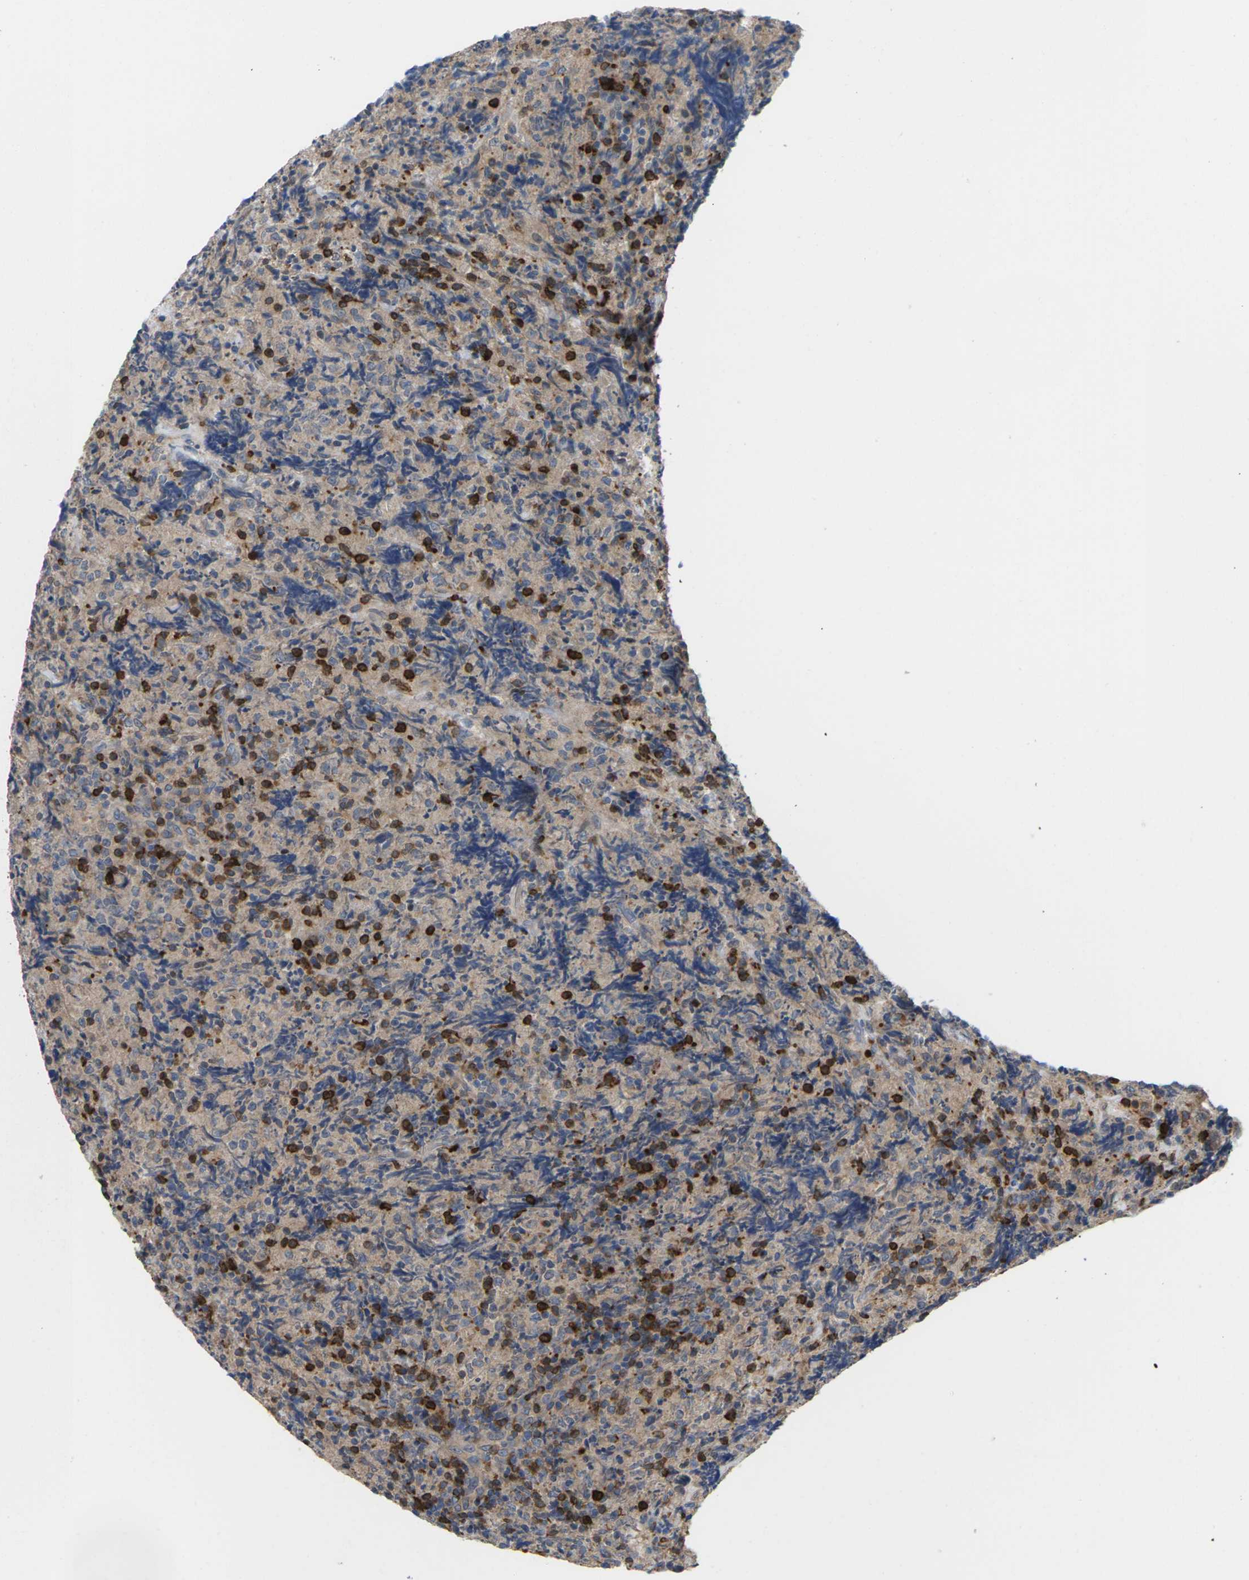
{"staining": {"intensity": "strong", "quantity": "25%-75%", "location": "cytoplasmic/membranous"}, "tissue": "lymphoma", "cell_type": "Tumor cells", "image_type": "cancer", "snomed": [{"axis": "morphology", "description": "Malignant lymphoma, non-Hodgkin's type, High grade"}, {"axis": "topography", "description": "Tonsil"}], "caption": "DAB (3,3'-diaminobenzidine) immunohistochemical staining of lymphoma reveals strong cytoplasmic/membranous protein staining in about 25%-75% of tumor cells.", "gene": "TIAM1", "patient": {"sex": "female", "age": 36}}